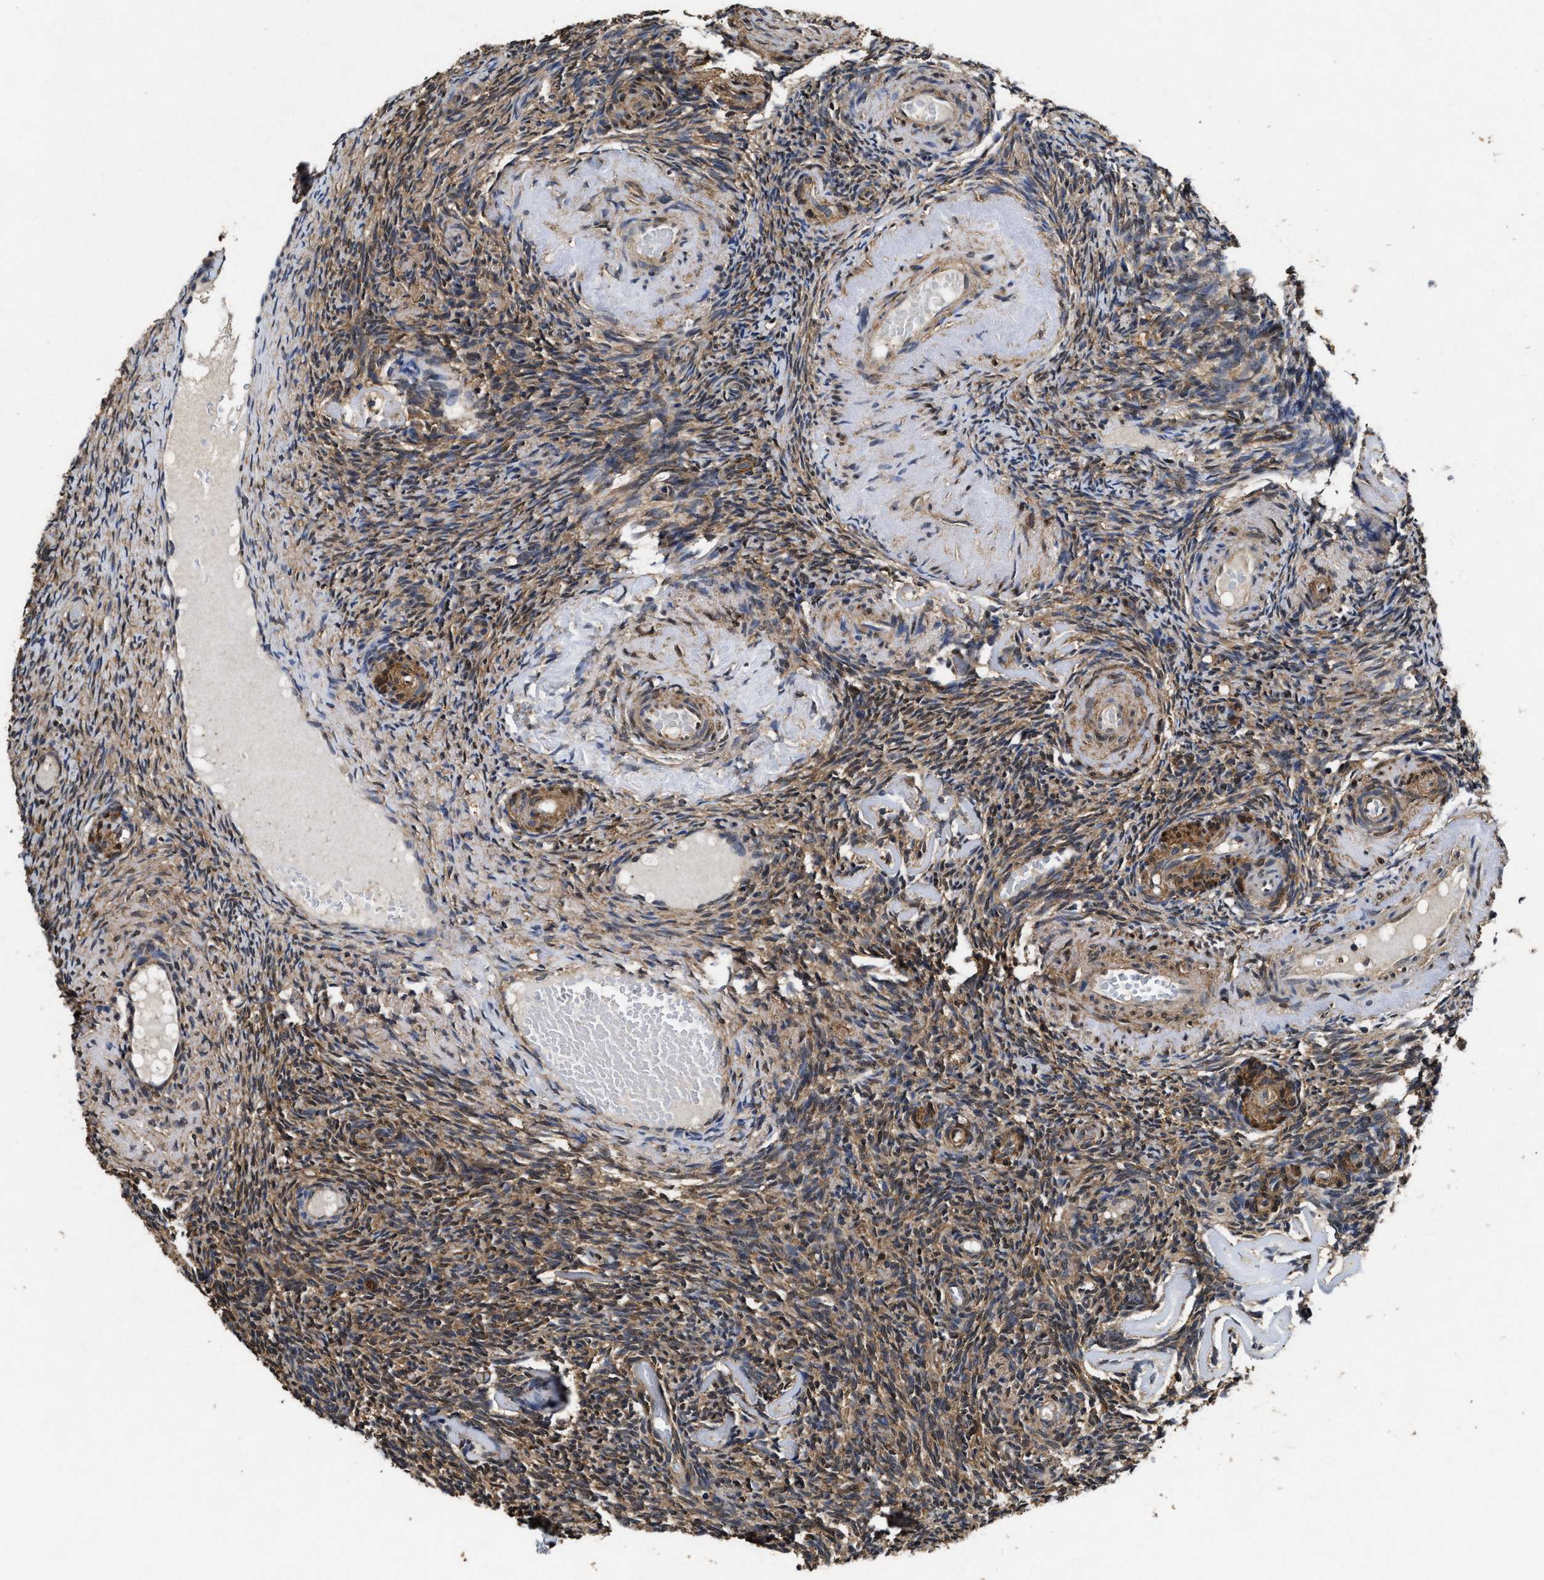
{"staining": {"intensity": "moderate", "quantity": ">75%", "location": "cytoplasmic/membranous"}, "tissue": "ovary", "cell_type": "Follicle cells", "image_type": "normal", "snomed": [{"axis": "morphology", "description": "Normal tissue, NOS"}, {"axis": "topography", "description": "Ovary"}], "caption": "This histopathology image demonstrates immunohistochemistry (IHC) staining of unremarkable ovary, with medium moderate cytoplasmic/membranous positivity in about >75% of follicle cells.", "gene": "ACAT2", "patient": {"sex": "female", "age": 60}}